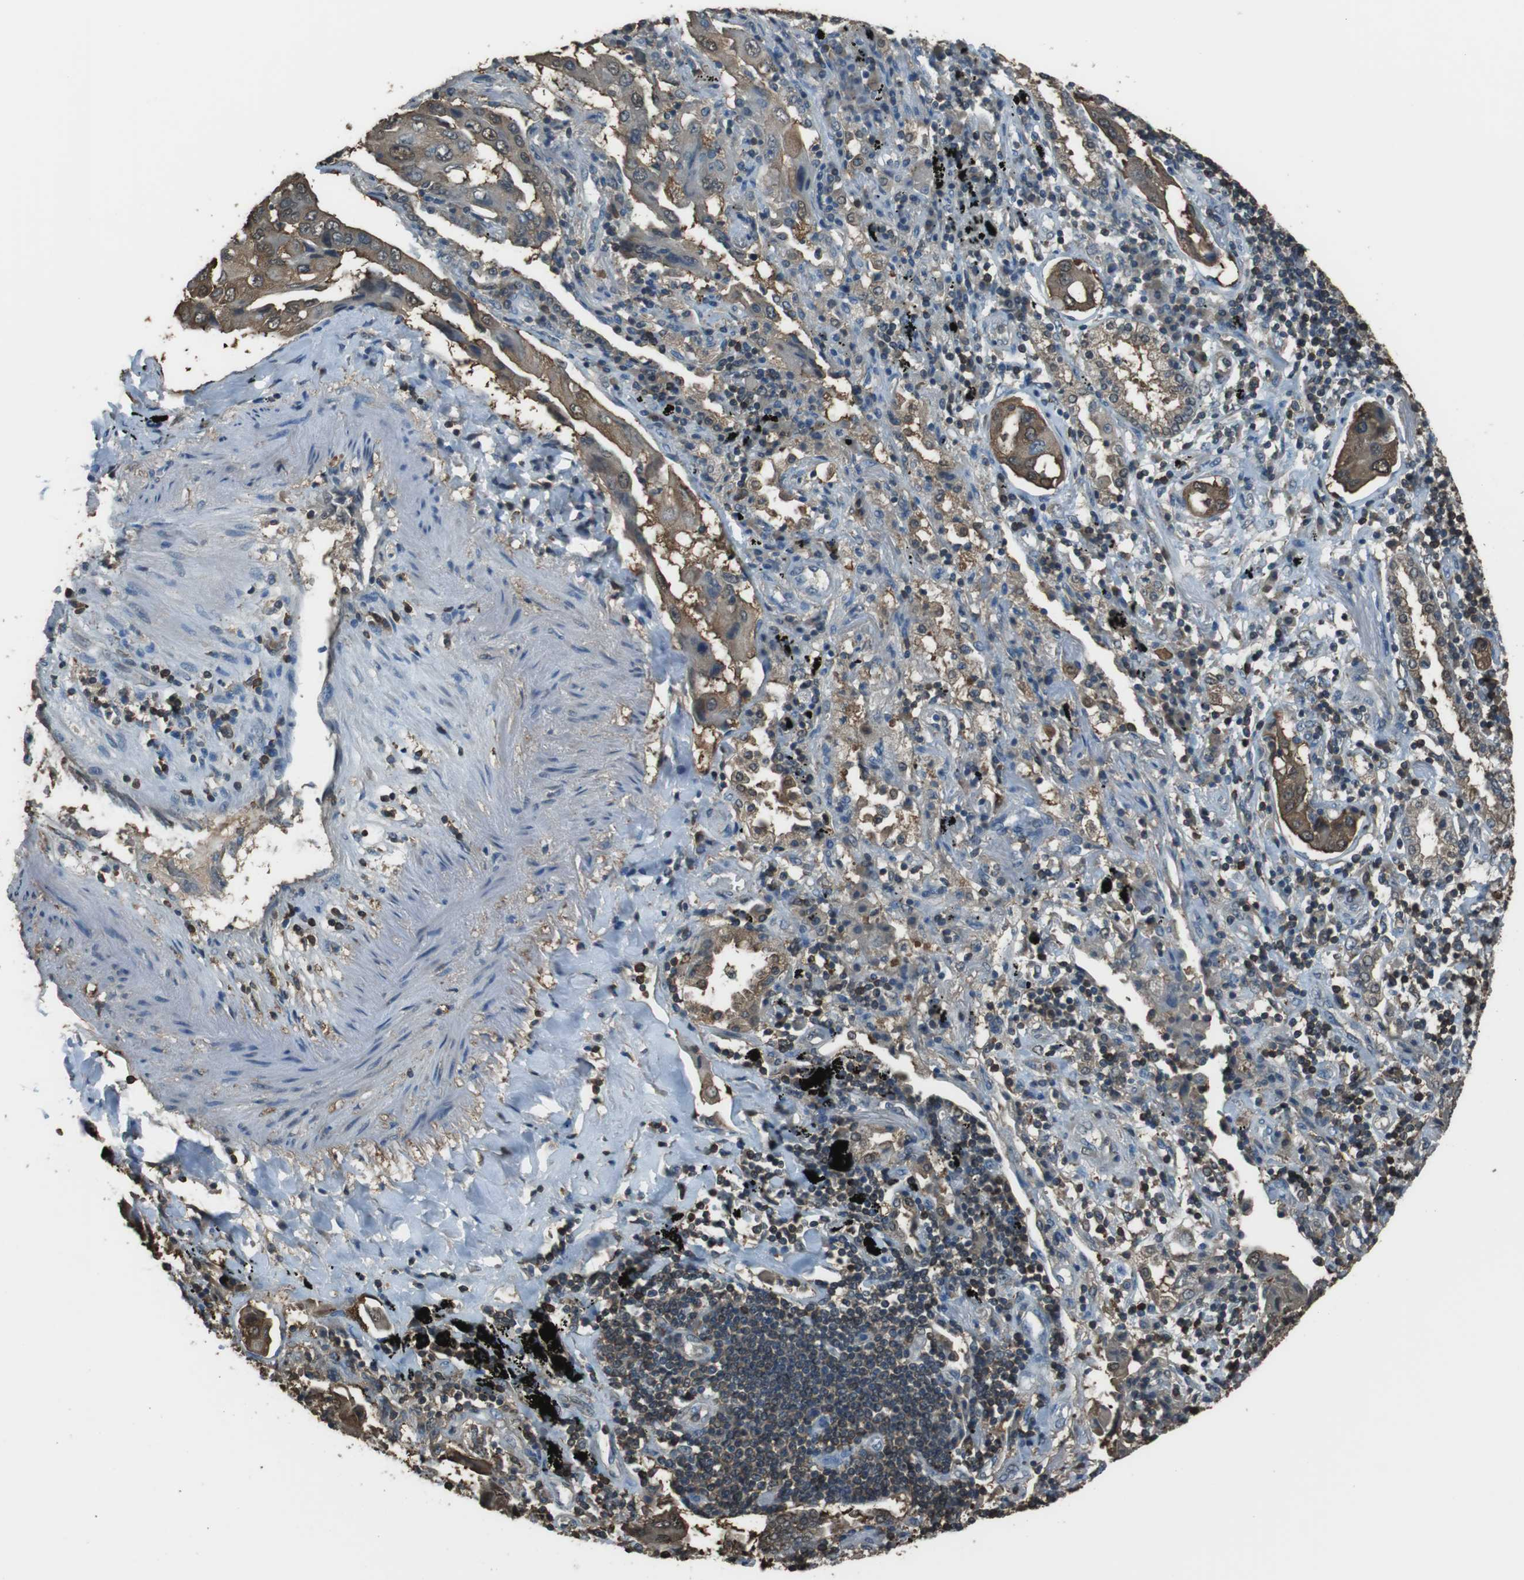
{"staining": {"intensity": "moderate", "quantity": "25%-75%", "location": "cytoplasmic/membranous,nuclear"}, "tissue": "lung cancer", "cell_type": "Tumor cells", "image_type": "cancer", "snomed": [{"axis": "morphology", "description": "Adenocarcinoma, NOS"}, {"axis": "topography", "description": "Lung"}], "caption": "About 25%-75% of tumor cells in human lung adenocarcinoma reveal moderate cytoplasmic/membranous and nuclear protein expression as visualized by brown immunohistochemical staining.", "gene": "TWSG1", "patient": {"sex": "female", "age": 65}}